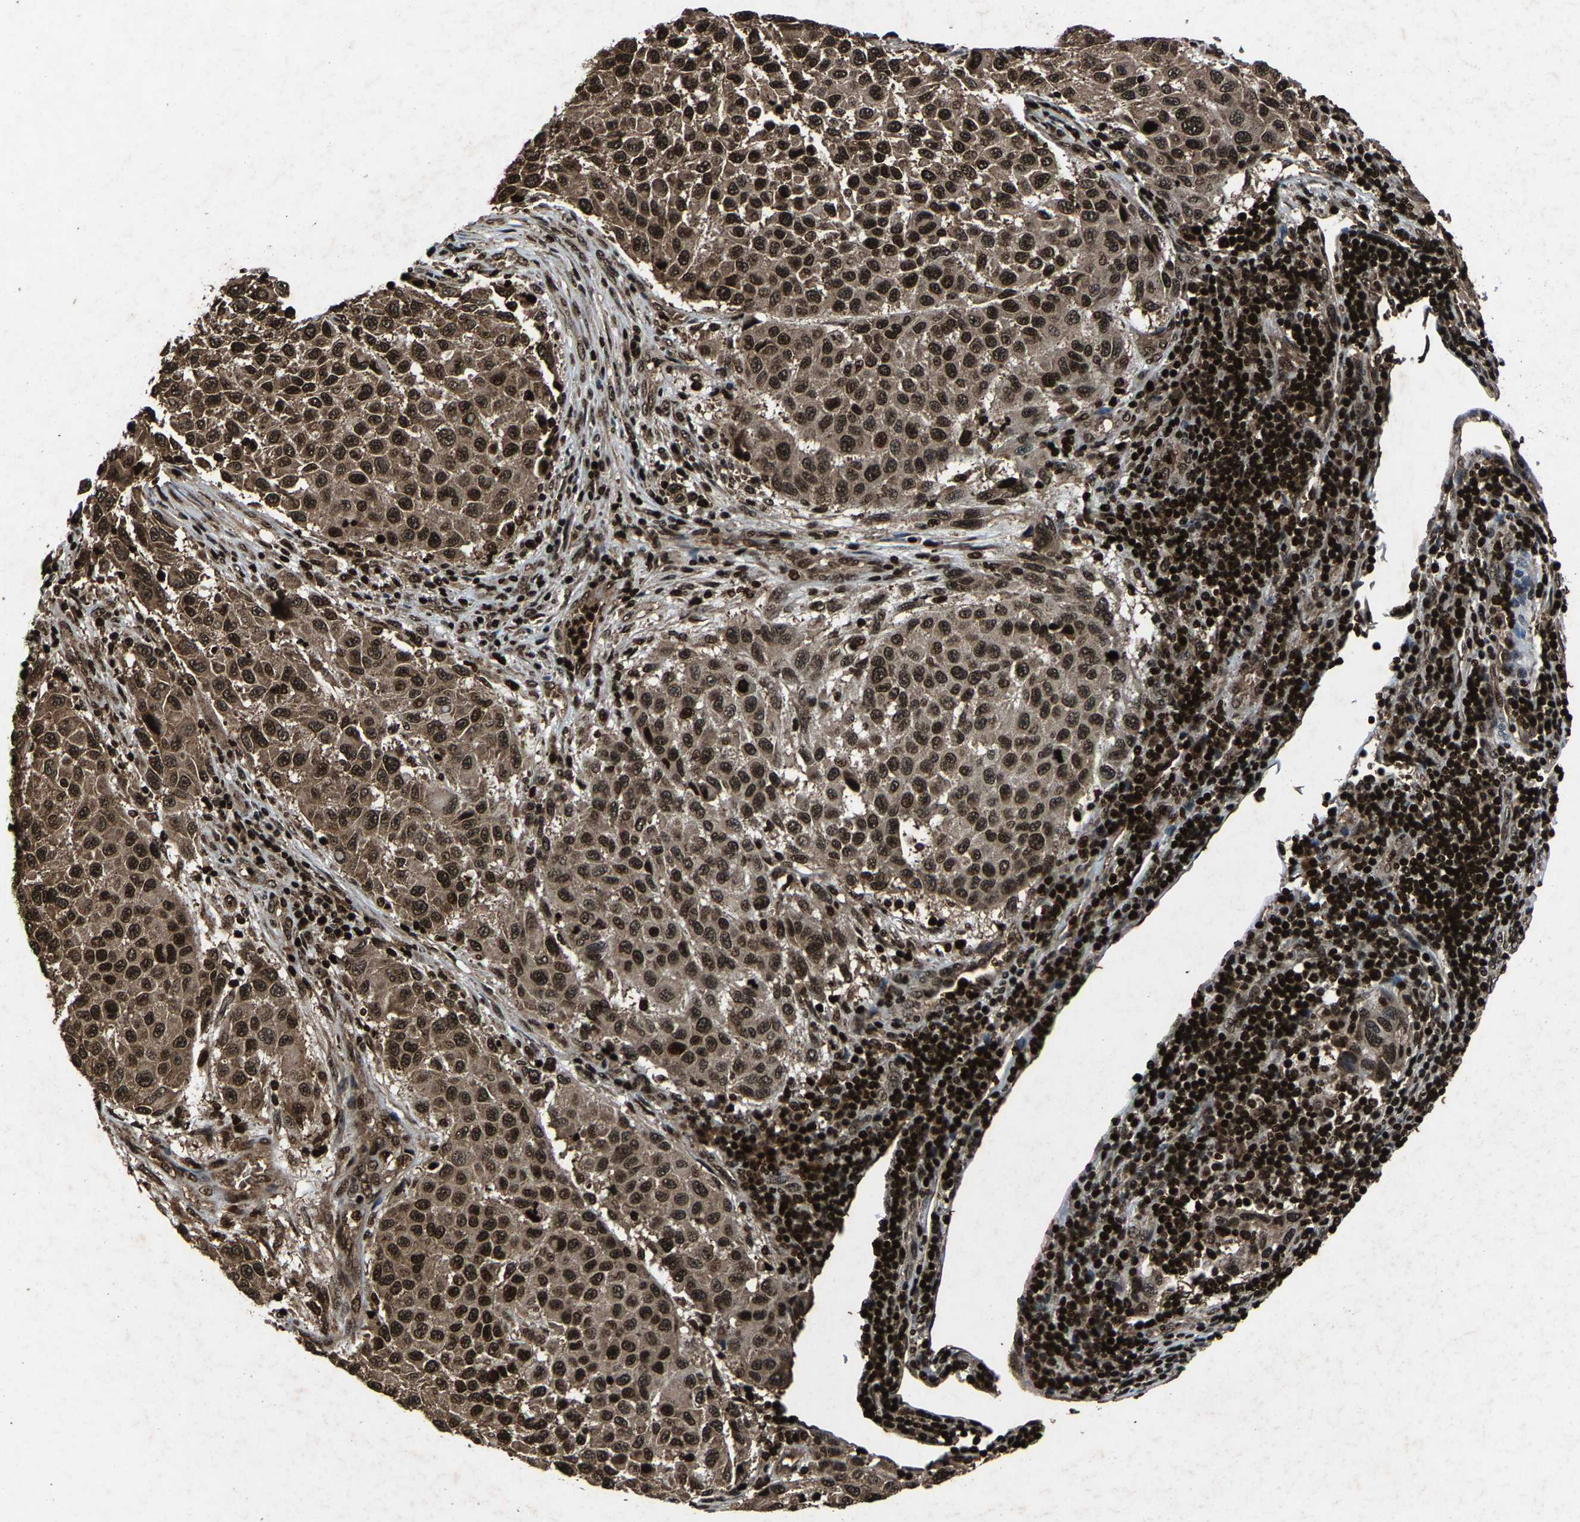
{"staining": {"intensity": "strong", "quantity": ">75%", "location": "nuclear"}, "tissue": "melanoma", "cell_type": "Tumor cells", "image_type": "cancer", "snomed": [{"axis": "morphology", "description": "Malignant melanoma, Metastatic site"}, {"axis": "topography", "description": "Lymph node"}], "caption": "Melanoma stained with DAB immunohistochemistry exhibits high levels of strong nuclear positivity in approximately >75% of tumor cells.", "gene": "H4C1", "patient": {"sex": "male", "age": 61}}